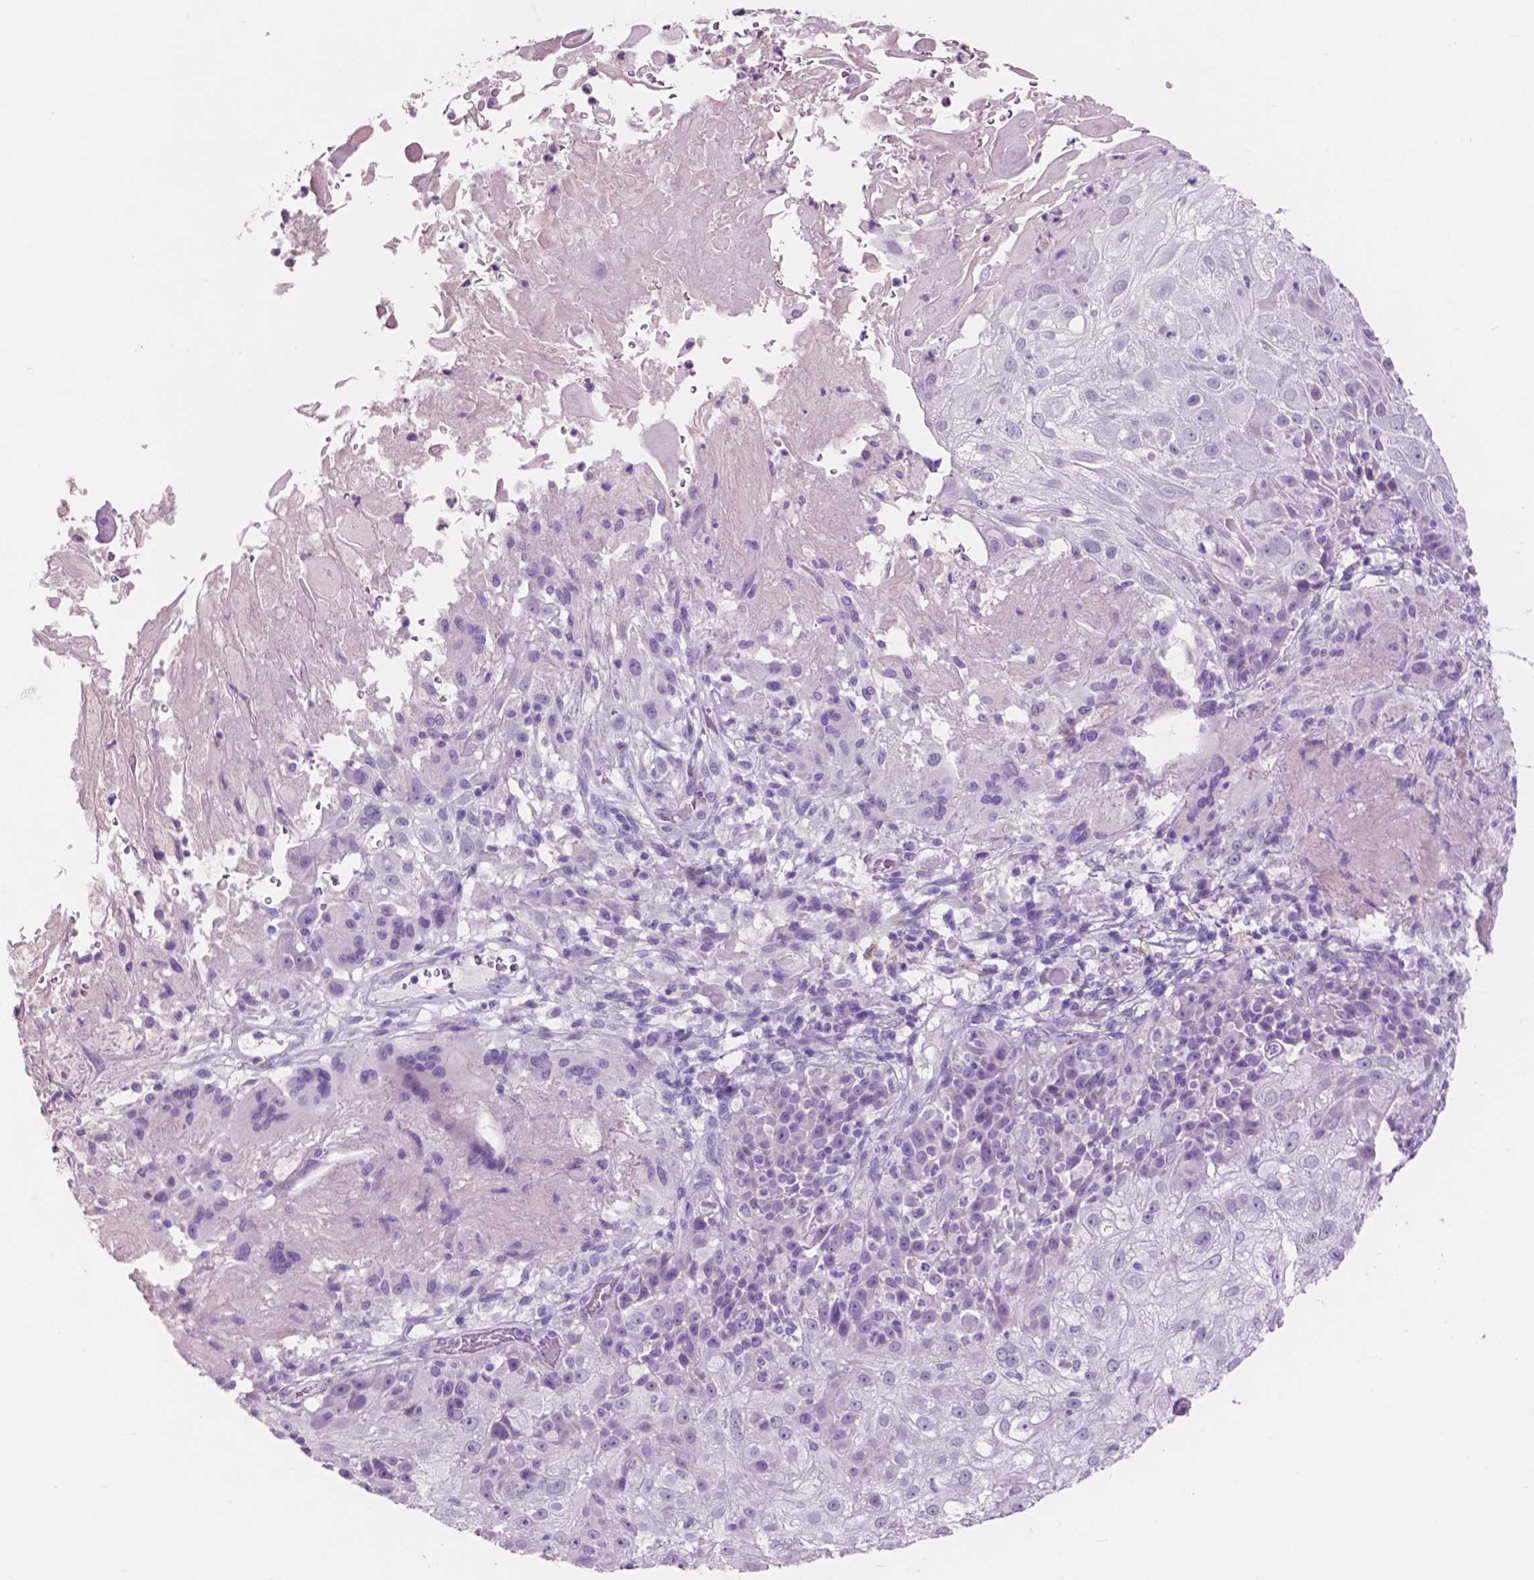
{"staining": {"intensity": "negative", "quantity": "none", "location": "none"}, "tissue": "skin cancer", "cell_type": "Tumor cells", "image_type": "cancer", "snomed": [{"axis": "morphology", "description": "Normal tissue, NOS"}, {"axis": "morphology", "description": "Squamous cell carcinoma, NOS"}, {"axis": "topography", "description": "Skin"}], "caption": "This is an immunohistochemistry photomicrograph of skin cancer (squamous cell carcinoma). There is no staining in tumor cells.", "gene": "IDO1", "patient": {"sex": "female", "age": 83}}